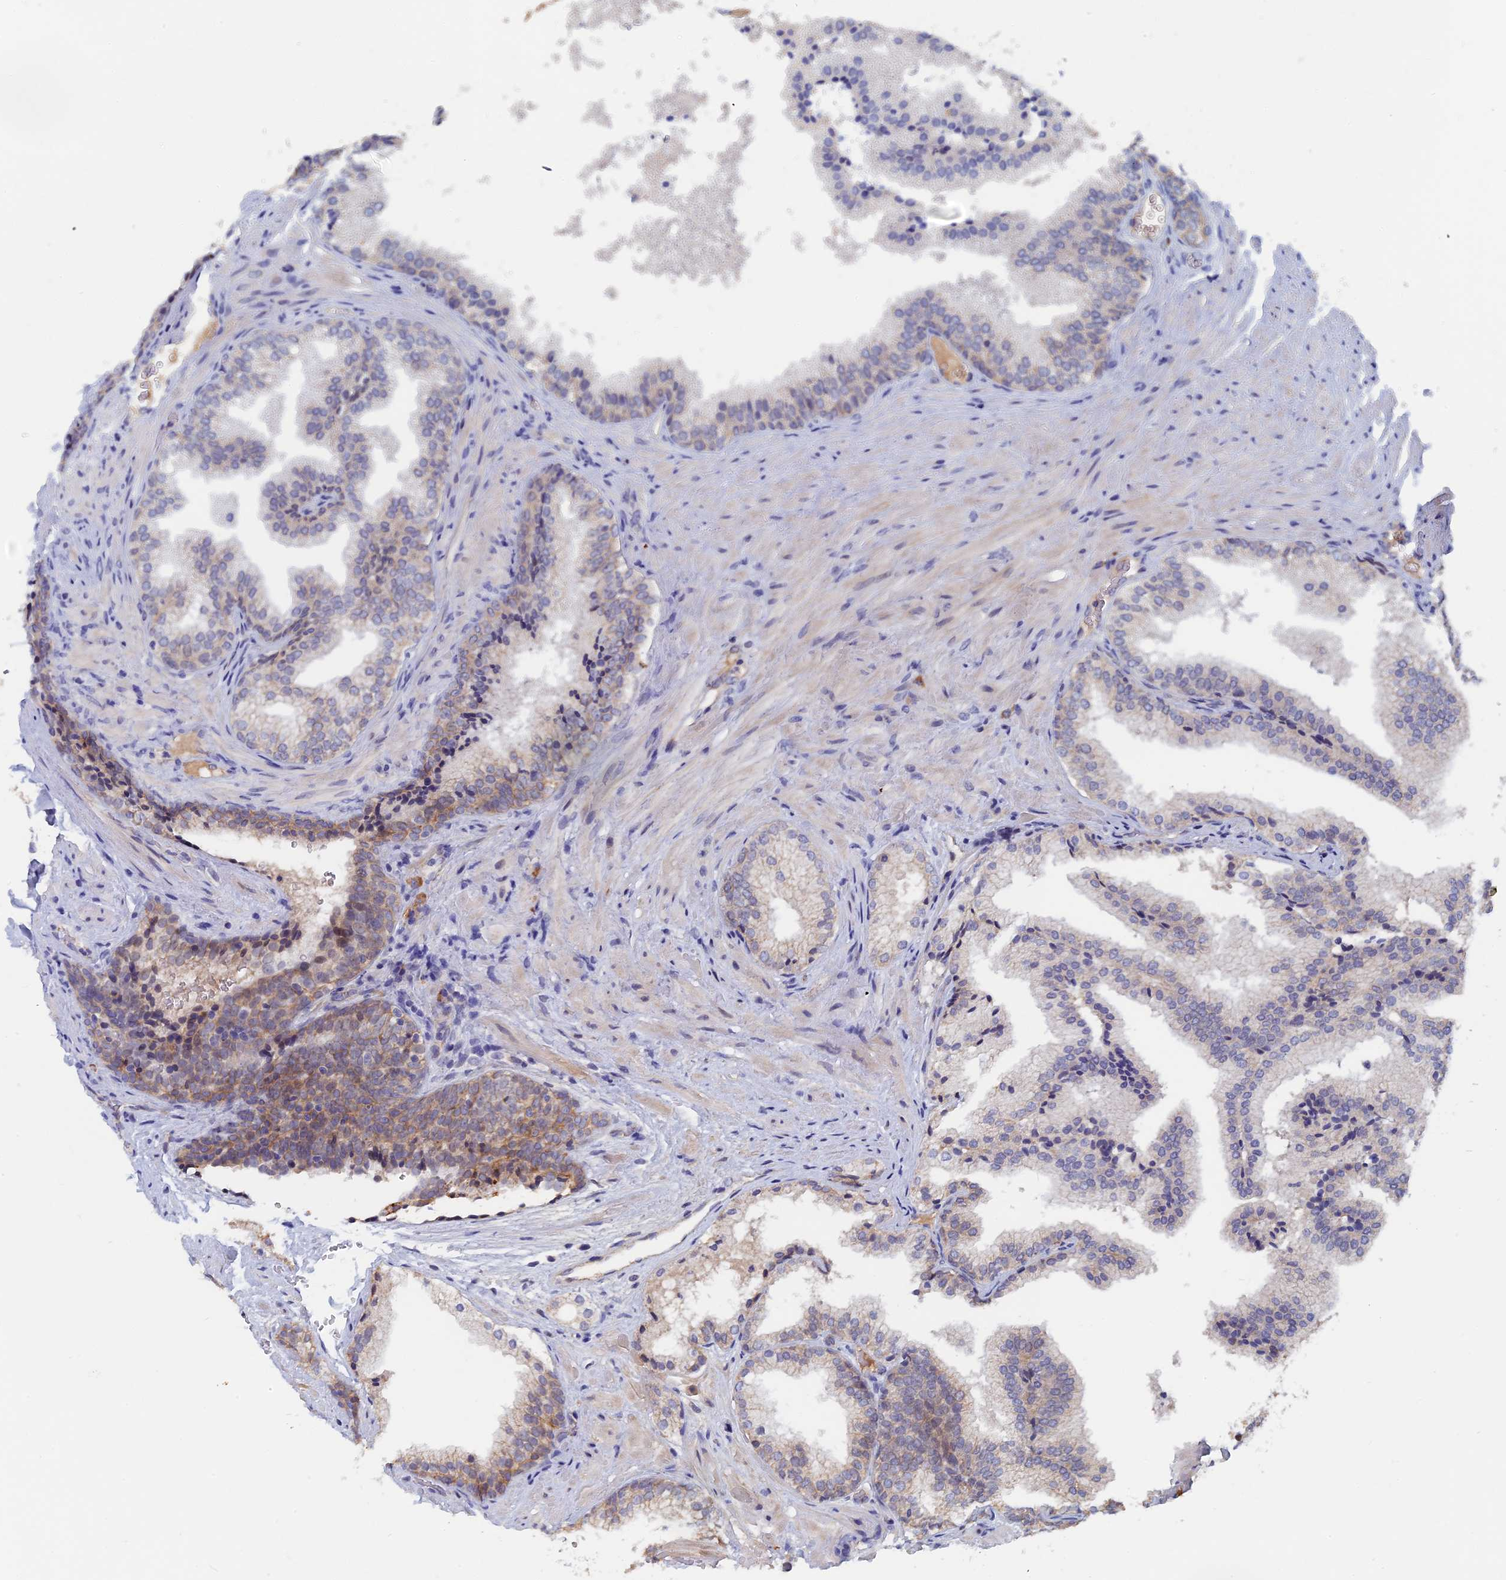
{"staining": {"intensity": "weak", "quantity": "25%-75%", "location": "cytoplasmic/membranous"}, "tissue": "prostate", "cell_type": "Glandular cells", "image_type": "normal", "snomed": [{"axis": "morphology", "description": "Normal tissue, NOS"}, {"axis": "topography", "description": "Prostate"}], "caption": "Immunohistochemistry (IHC) (DAB (3,3'-diaminobenzidine)) staining of benign prostate displays weak cytoplasmic/membranous protein staining in about 25%-75% of glandular cells. (DAB (3,3'-diaminobenzidine) IHC with brightfield microscopy, high magnification).", "gene": "SLC33A1", "patient": {"sex": "male", "age": 76}}